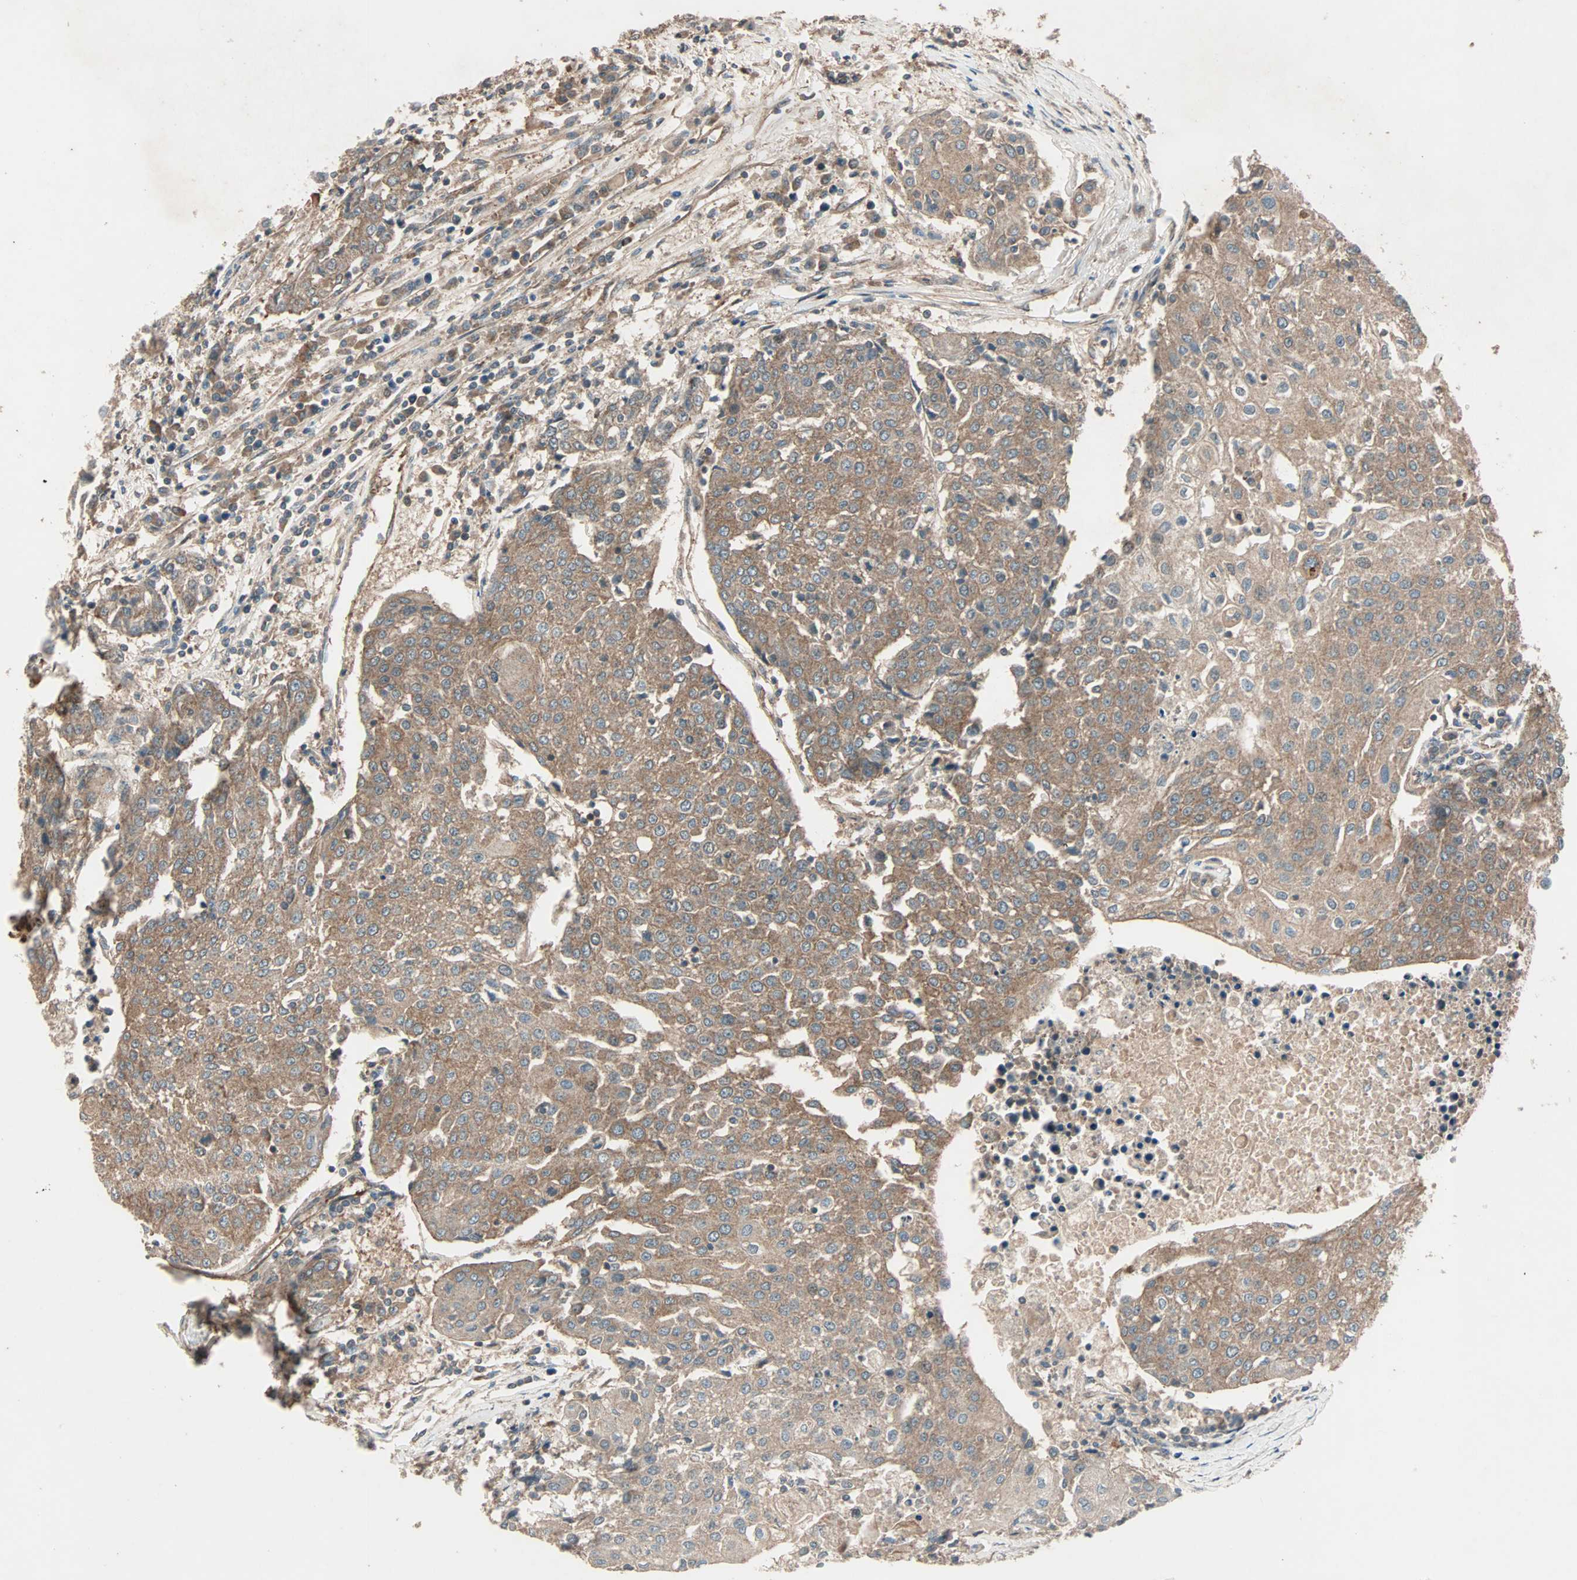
{"staining": {"intensity": "moderate", "quantity": ">75%", "location": "cytoplasmic/membranous"}, "tissue": "urothelial cancer", "cell_type": "Tumor cells", "image_type": "cancer", "snomed": [{"axis": "morphology", "description": "Urothelial carcinoma, High grade"}, {"axis": "topography", "description": "Urinary bladder"}], "caption": "Immunohistochemical staining of human urothelial cancer demonstrates medium levels of moderate cytoplasmic/membranous expression in about >75% of tumor cells.", "gene": "GCK", "patient": {"sex": "female", "age": 85}}